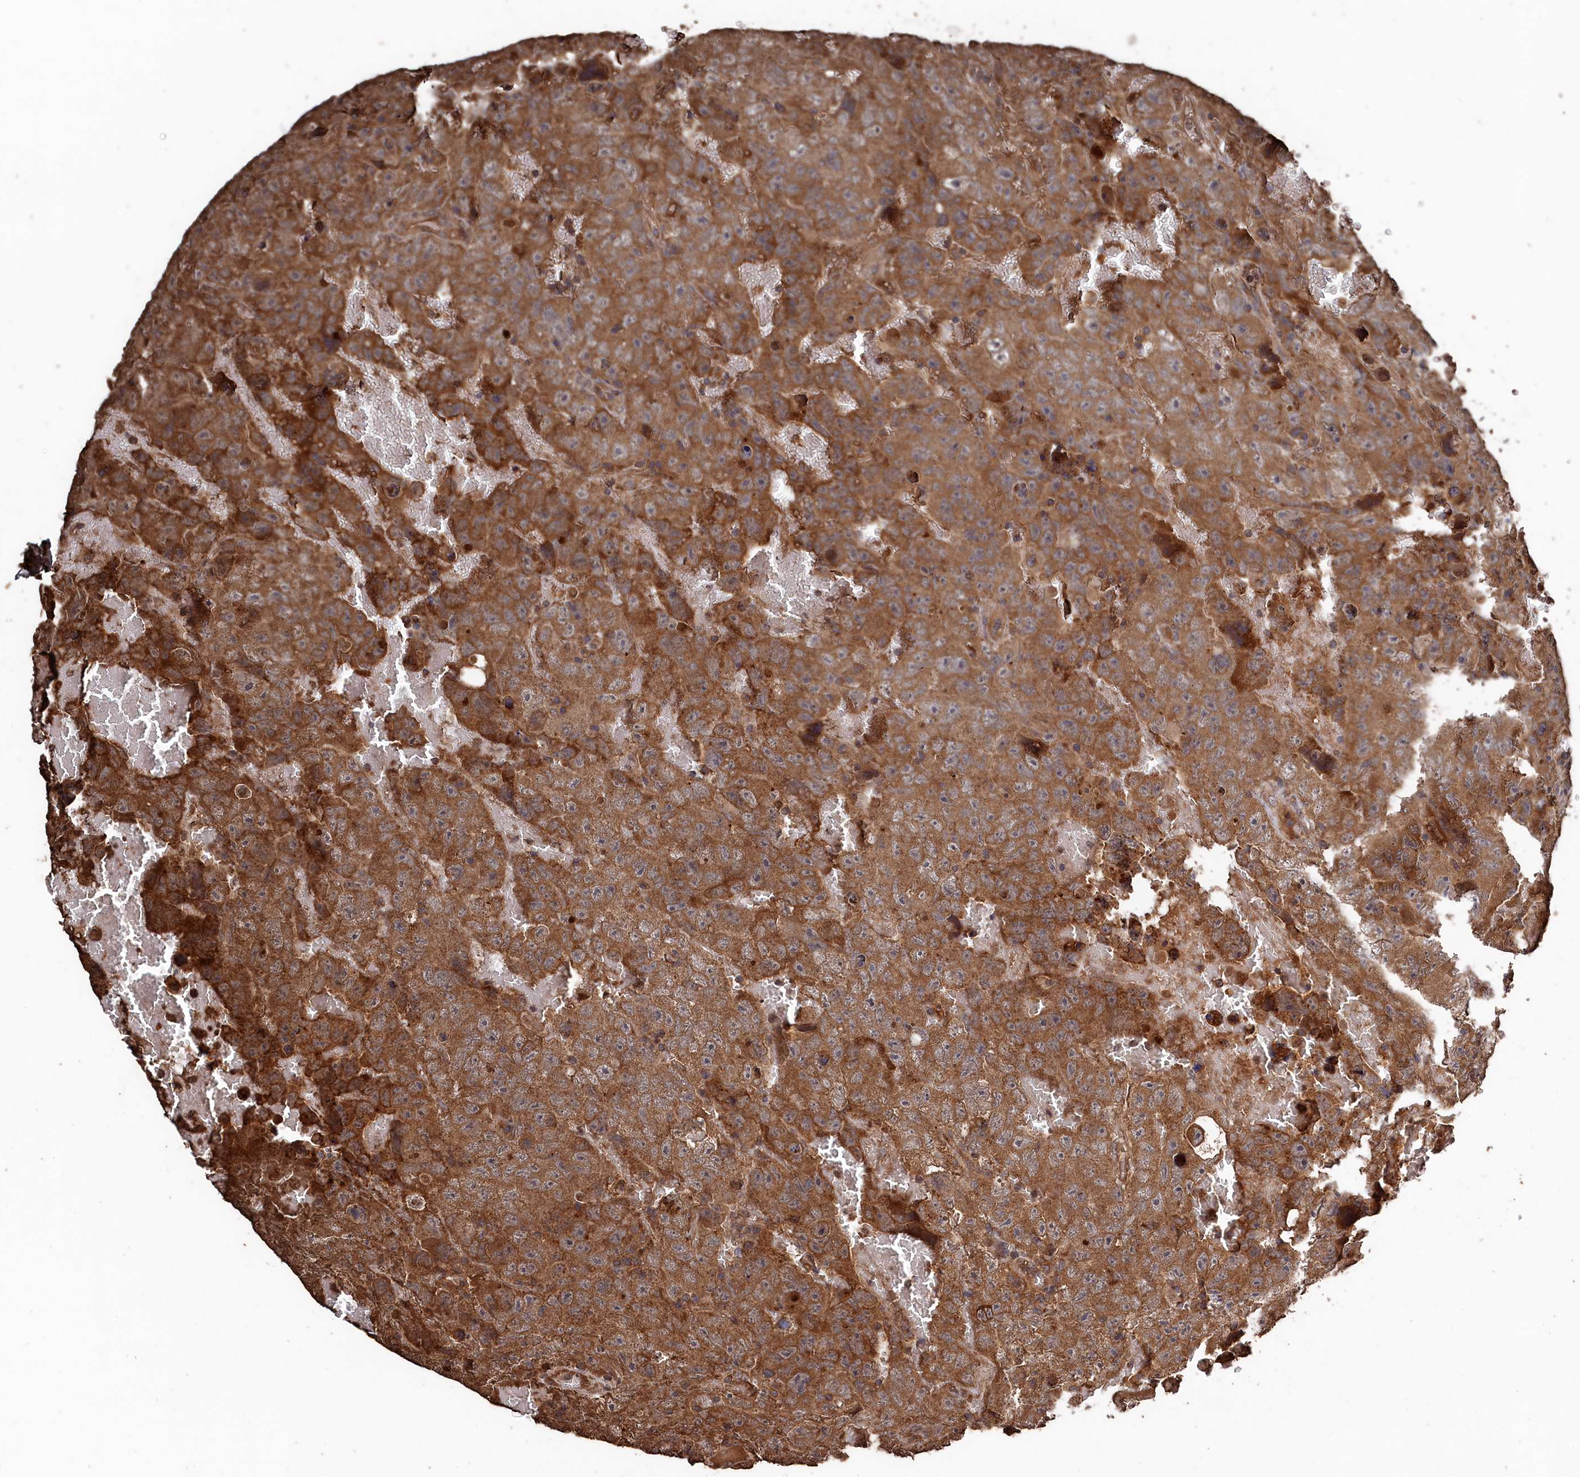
{"staining": {"intensity": "moderate", "quantity": ">75%", "location": "cytoplasmic/membranous"}, "tissue": "testis cancer", "cell_type": "Tumor cells", "image_type": "cancer", "snomed": [{"axis": "morphology", "description": "Carcinoma, Embryonal, NOS"}, {"axis": "topography", "description": "Testis"}], "caption": "Brown immunohistochemical staining in human embryonal carcinoma (testis) demonstrates moderate cytoplasmic/membranous expression in about >75% of tumor cells.", "gene": "SNX33", "patient": {"sex": "male", "age": 45}}